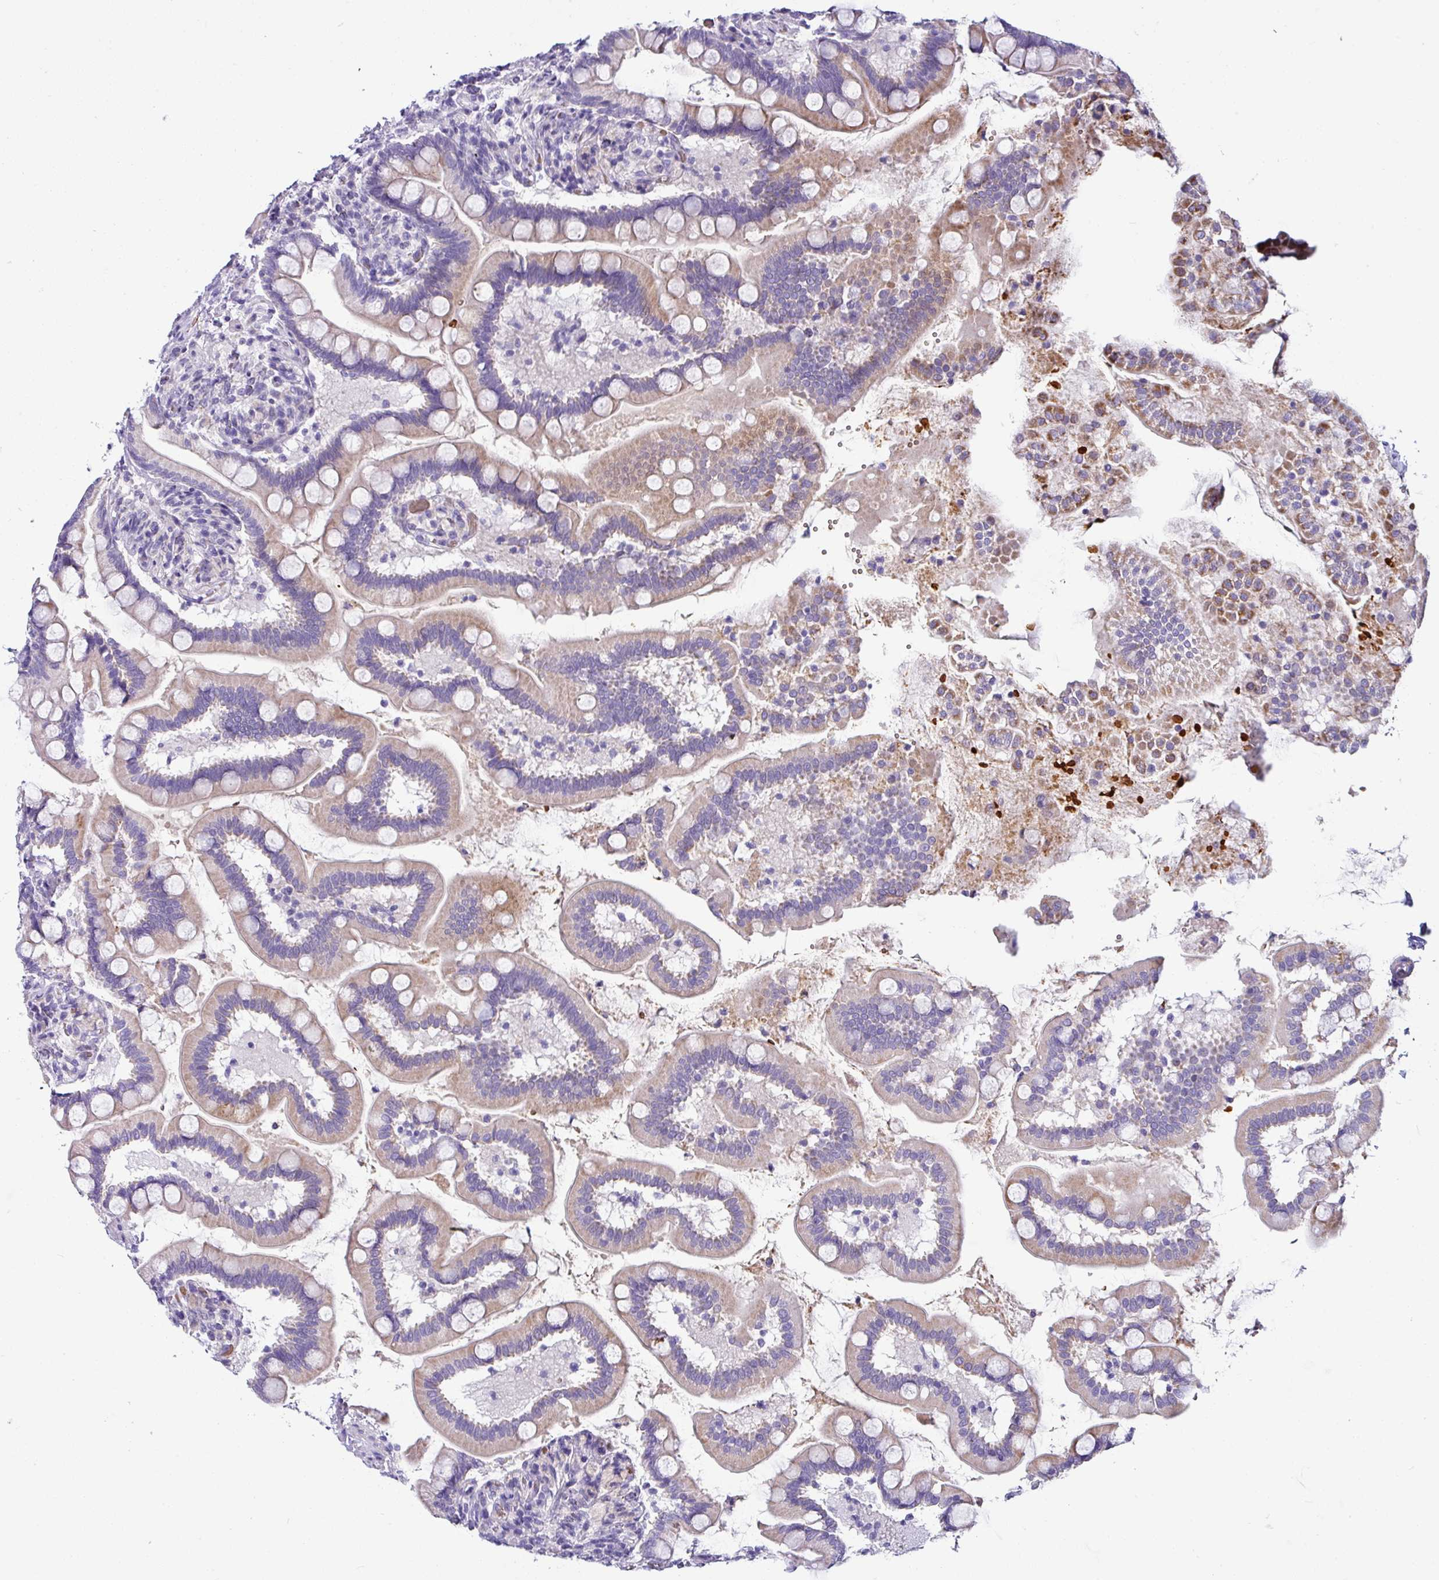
{"staining": {"intensity": "moderate", "quantity": "25%-75%", "location": "cytoplasmic/membranous"}, "tissue": "small intestine", "cell_type": "Glandular cells", "image_type": "normal", "snomed": [{"axis": "morphology", "description": "Normal tissue, NOS"}, {"axis": "topography", "description": "Small intestine"}], "caption": "A micrograph of small intestine stained for a protein displays moderate cytoplasmic/membranous brown staining in glandular cells.", "gene": "NAPSA", "patient": {"sex": "female", "age": 64}}